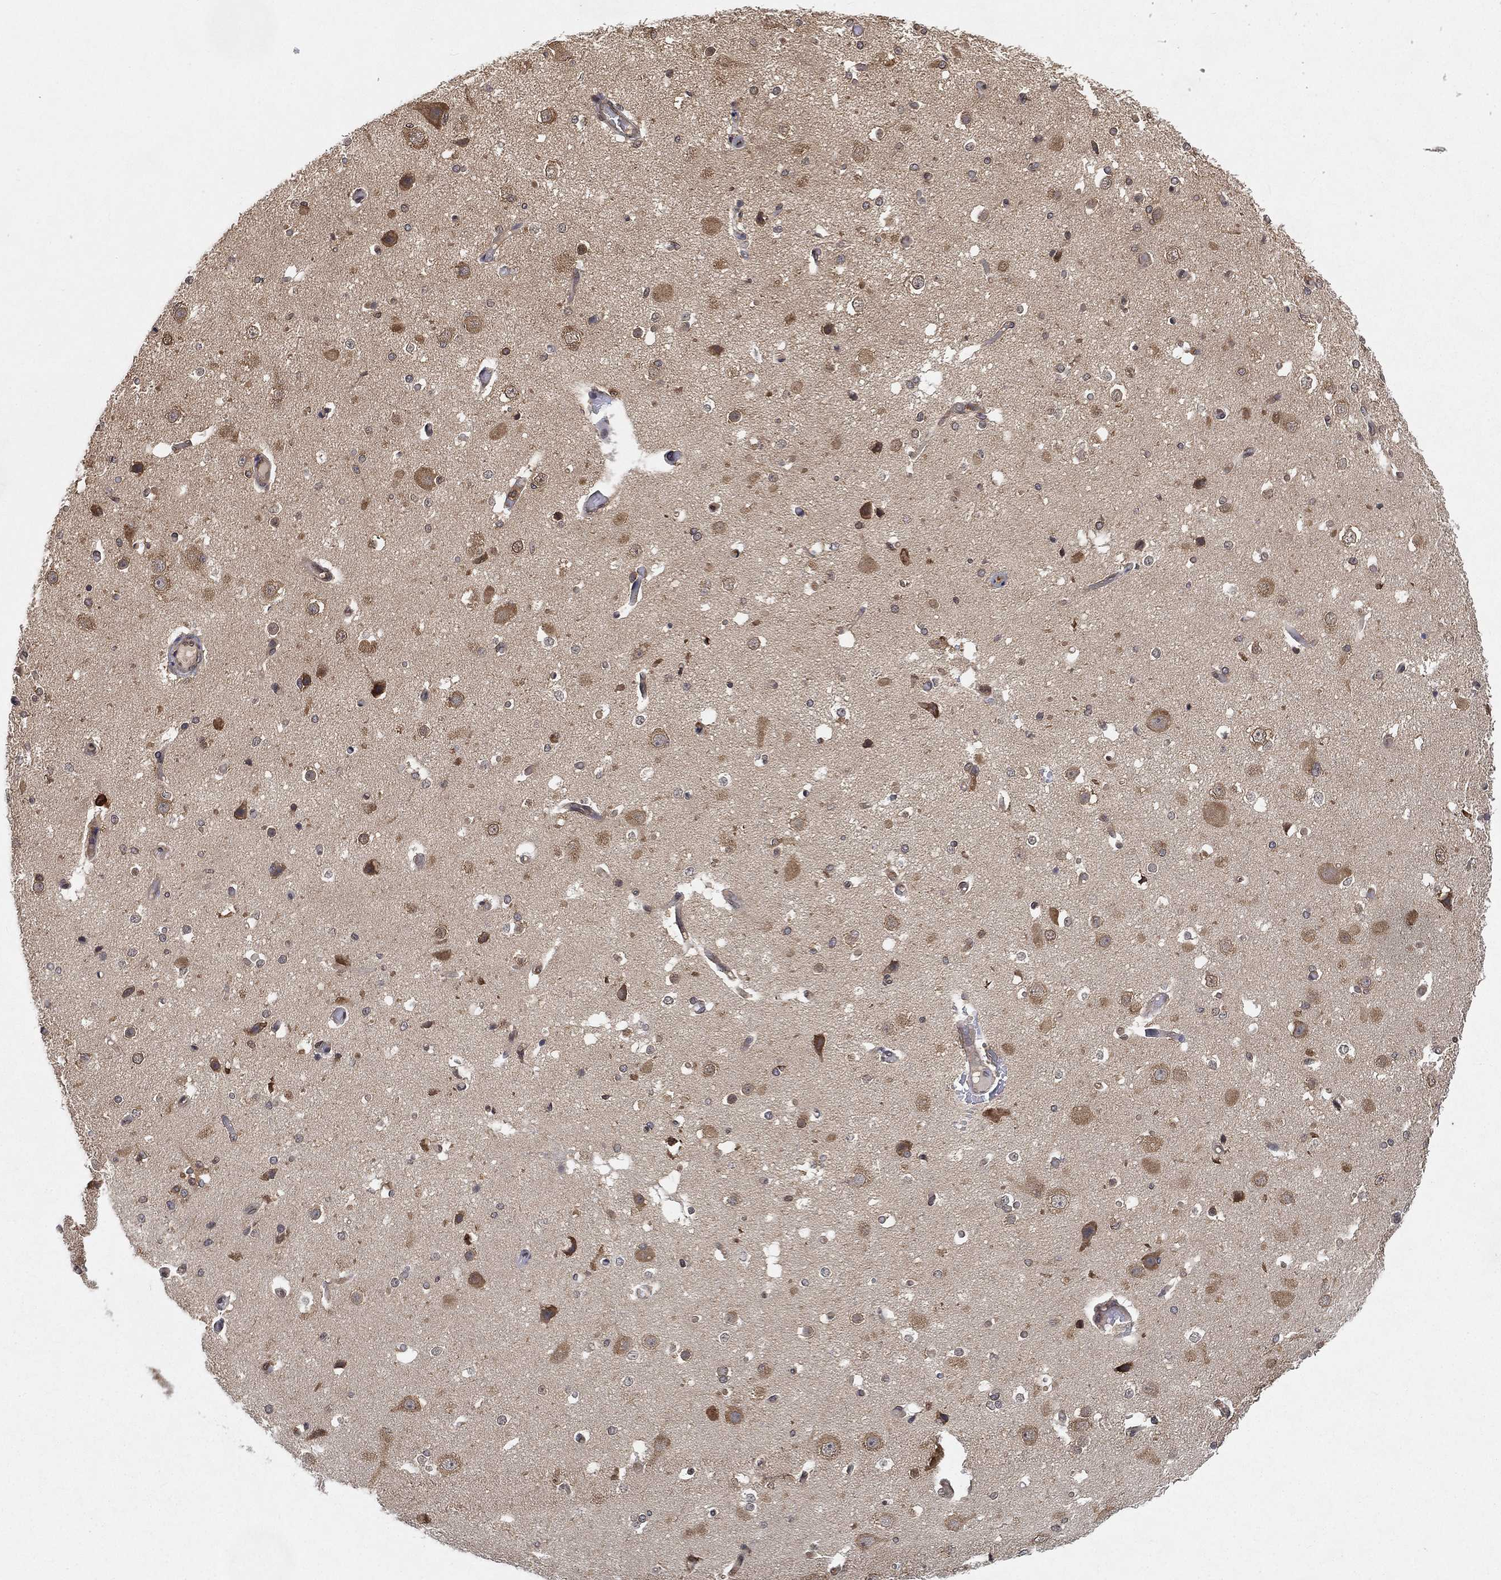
{"staining": {"intensity": "negative", "quantity": "none", "location": "none"}, "tissue": "cerebral cortex", "cell_type": "Endothelial cells", "image_type": "normal", "snomed": [{"axis": "morphology", "description": "Normal tissue, NOS"}, {"axis": "morphology", "description": "Inflammation, NOS"}, {"axis": "topography", "description": "Cerebral cortex"}], "caption": "Immunohistochemistry (IHC) of normal human cerebral cortex demonstrates no expression in endothelial cells. (DAB (3,3'-diaminobenzidine) immunohistochemistry with hematoxylin counter stain).", "gene": "UBA5", "patient": {"sex": "male", "age": 6}}